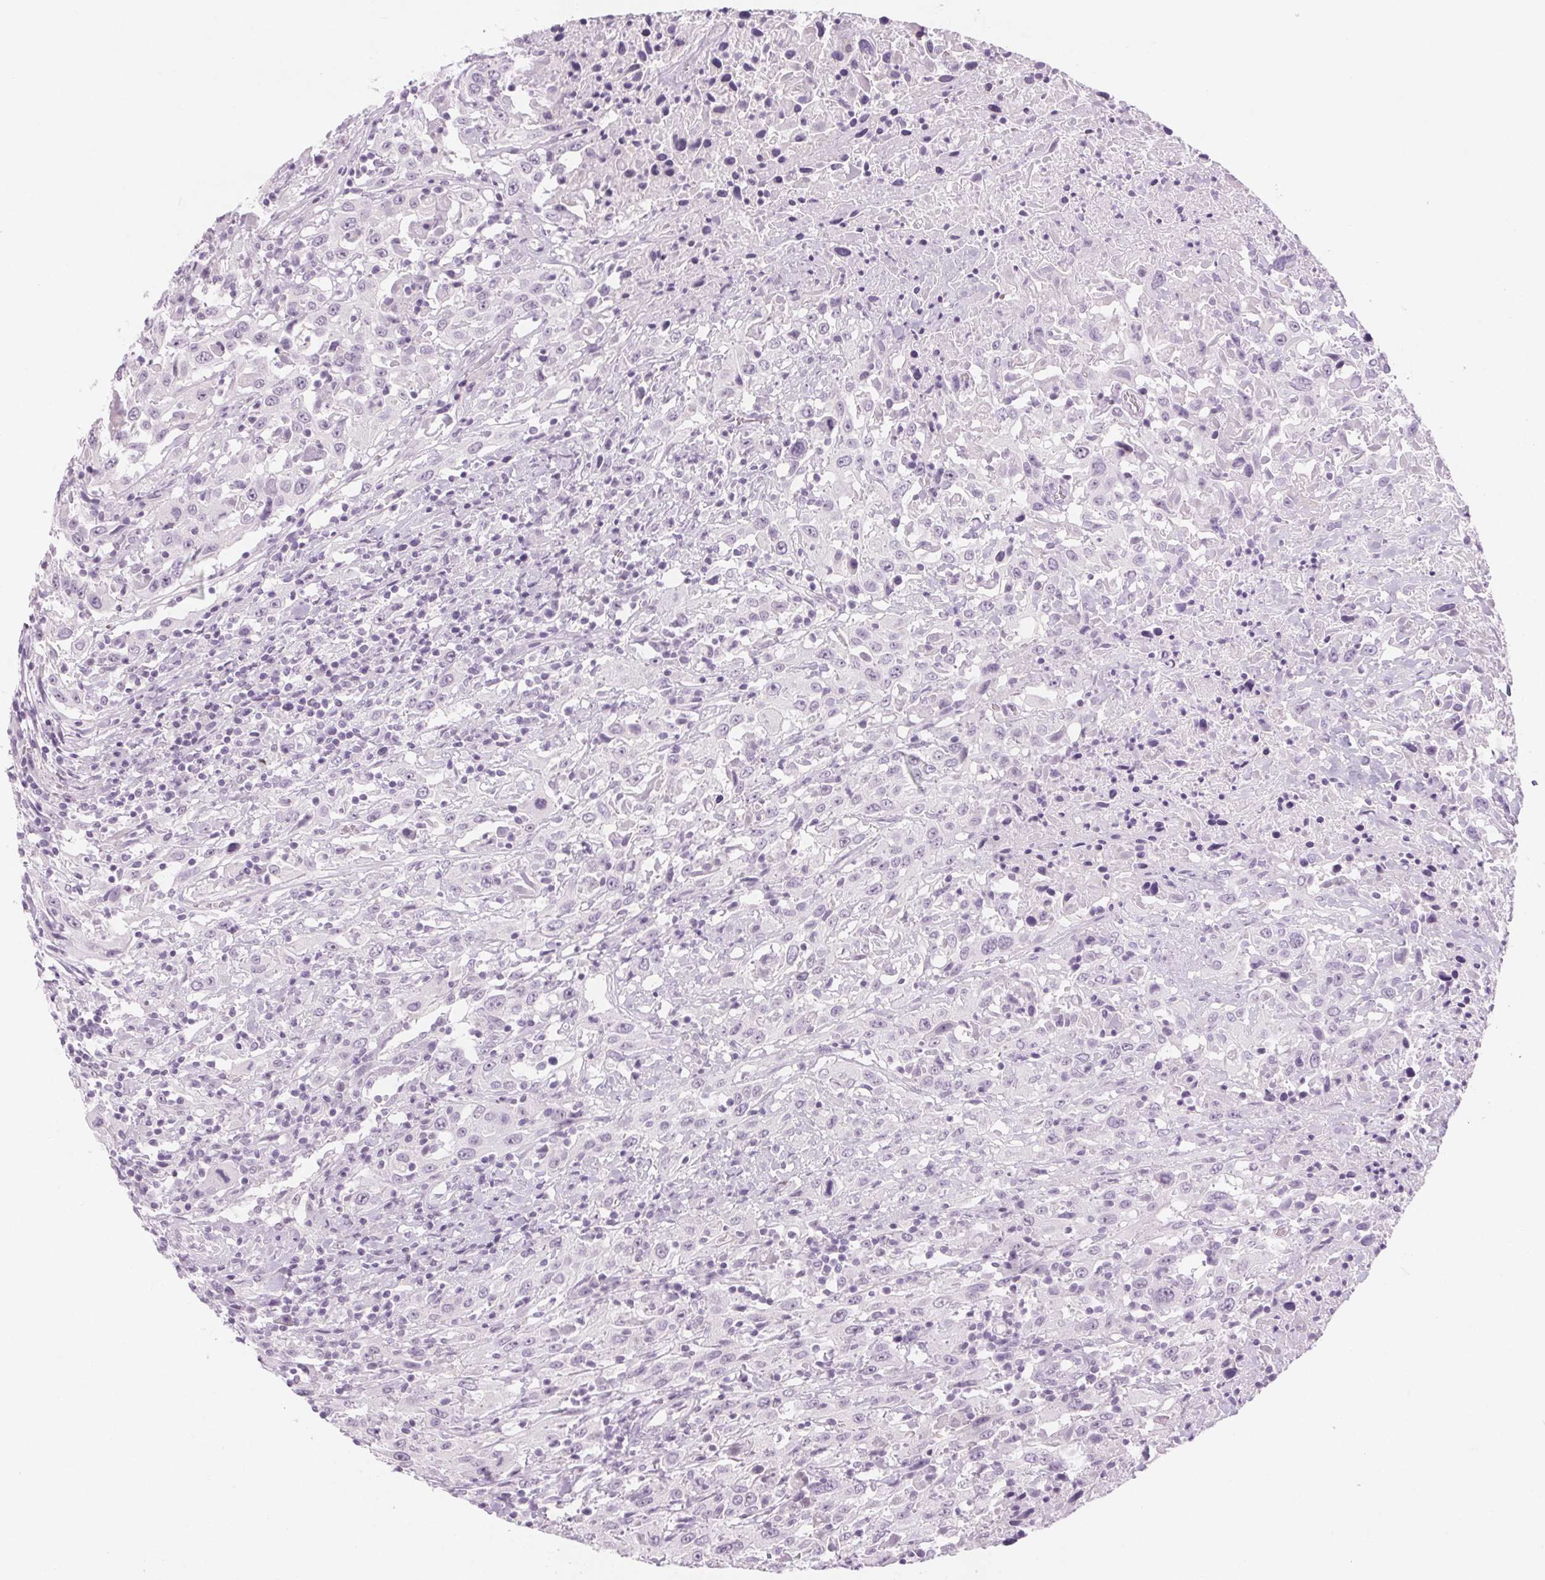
{"staining": {"intensity": "negative", "quantity": "none", "location": "none"}, "tissue": "urothelial cancer", "cell_type": "Tumor cells", "image_type": "cancer", "snomed": [{"axis": "morphology", "description": "Urothelial carcinoma, High grade"}, {"axis": "topography", "description": "Urinary bladder"}], "caption": "This is an immunohistochemistry histopathology image of human urothelial cancer. There is no positivity in tumor cells.", "gene": "SLC6A19", "patient": {"sex": "male", "age": 61}}